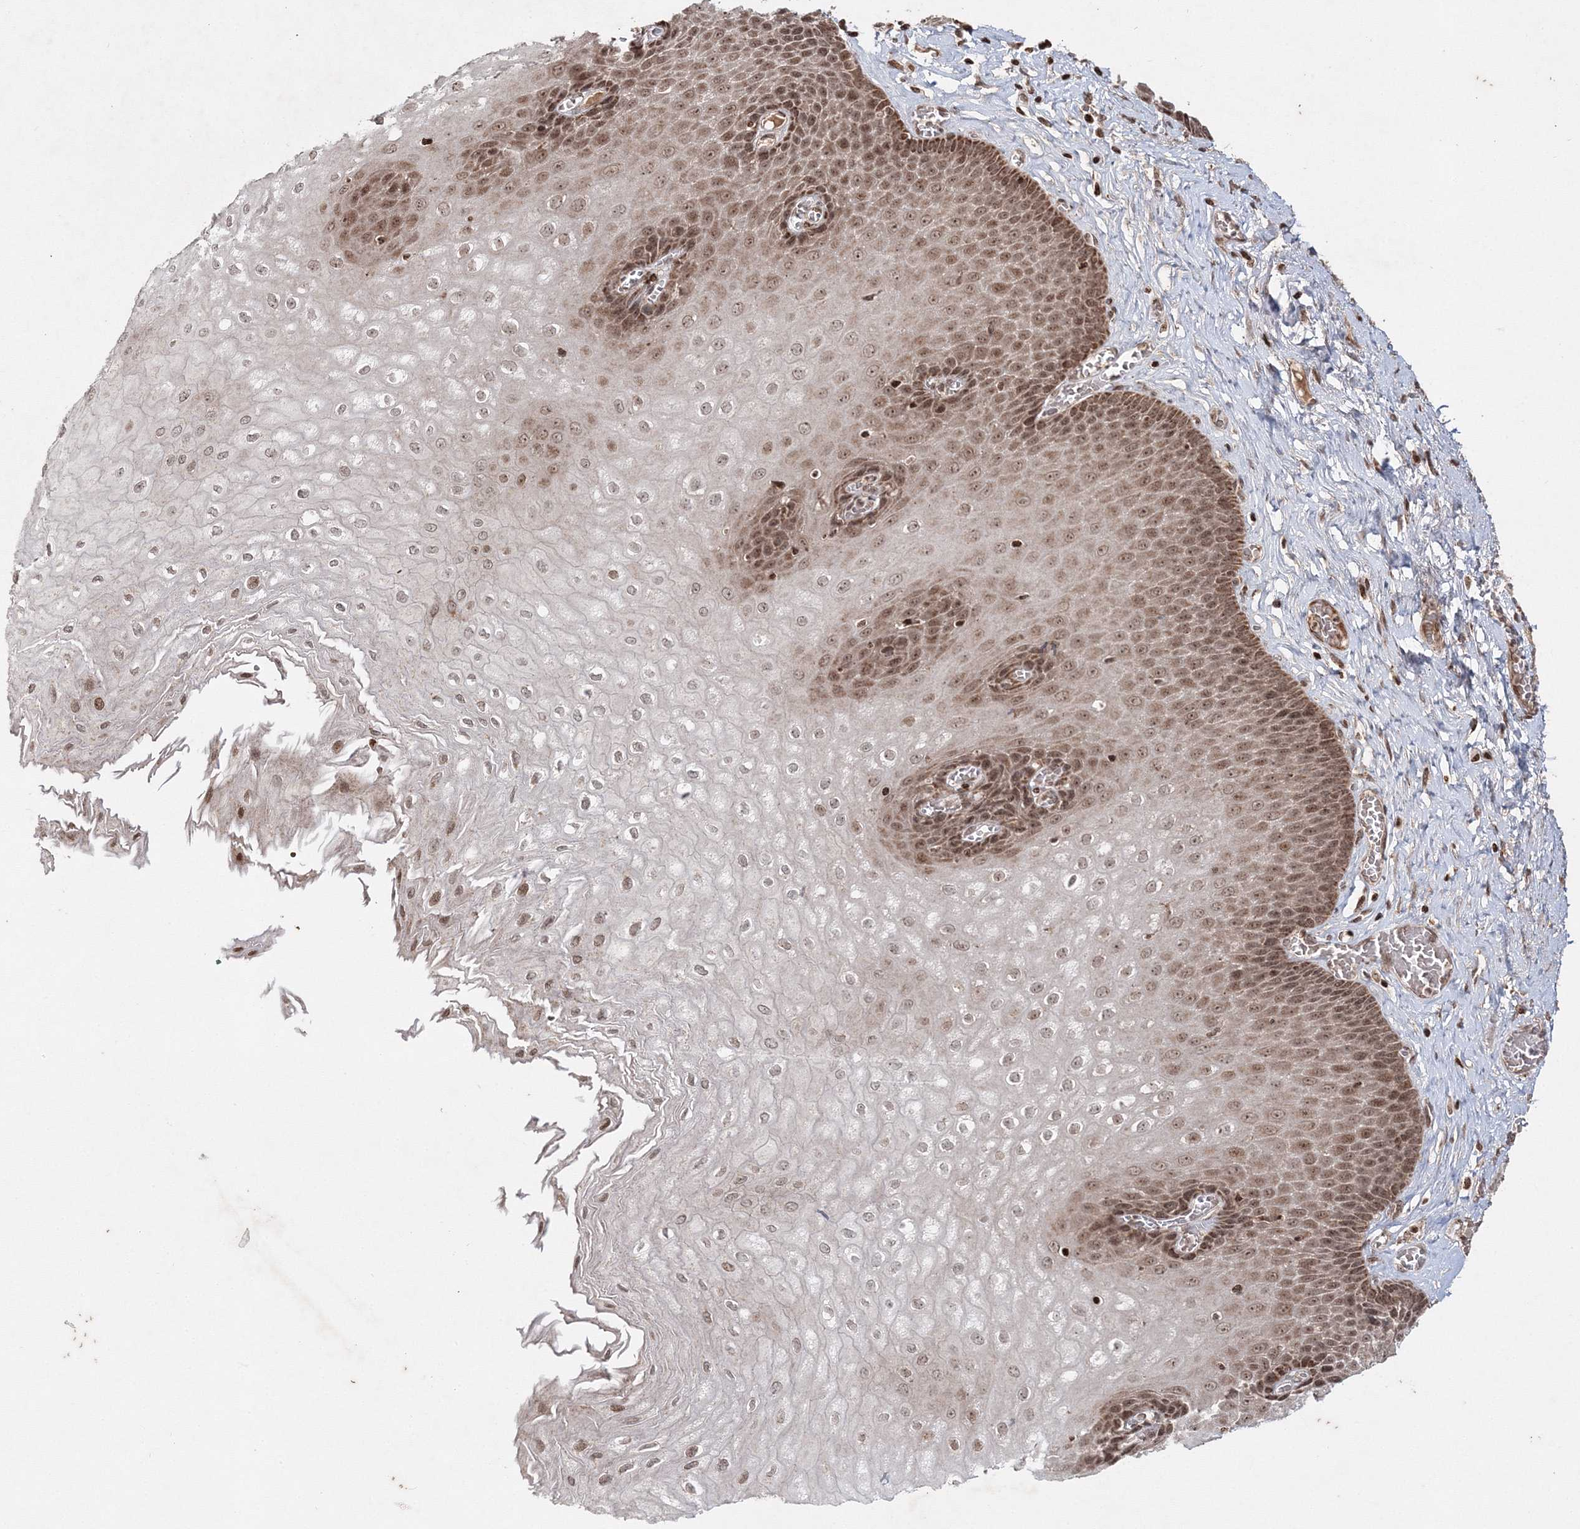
{"staining": {"intensity": "moderate", "quantity": ">75%", "location": "cytoplasmic/membranous,nuclear"}, "tissue": "esophagus", "cell_type": "Squamous epithelial cells", "image_type": "normal", "snomed": [{"axis": "morphology", "description": "Normal tissue, NOS"}, {"axis": "topography", "description": "Esophagus"}], "caption": "High-magnification brightfield microscopy of normal esophagus stained with DAB (3,3'-diaminobenzidine) (brown) and counterstained with hematoxylin (blue). squamous epithelial cells exhibit moderate cytoplasmic/membranous,nuclear expression is seen in approximately>75% of cells. (DAB (3,3'-diaminobenzidine) IHC, brown staining for protein, blue staining for nuclei).", "gene": "CARM1", "patient": {"sex": "male", "age": 60}}